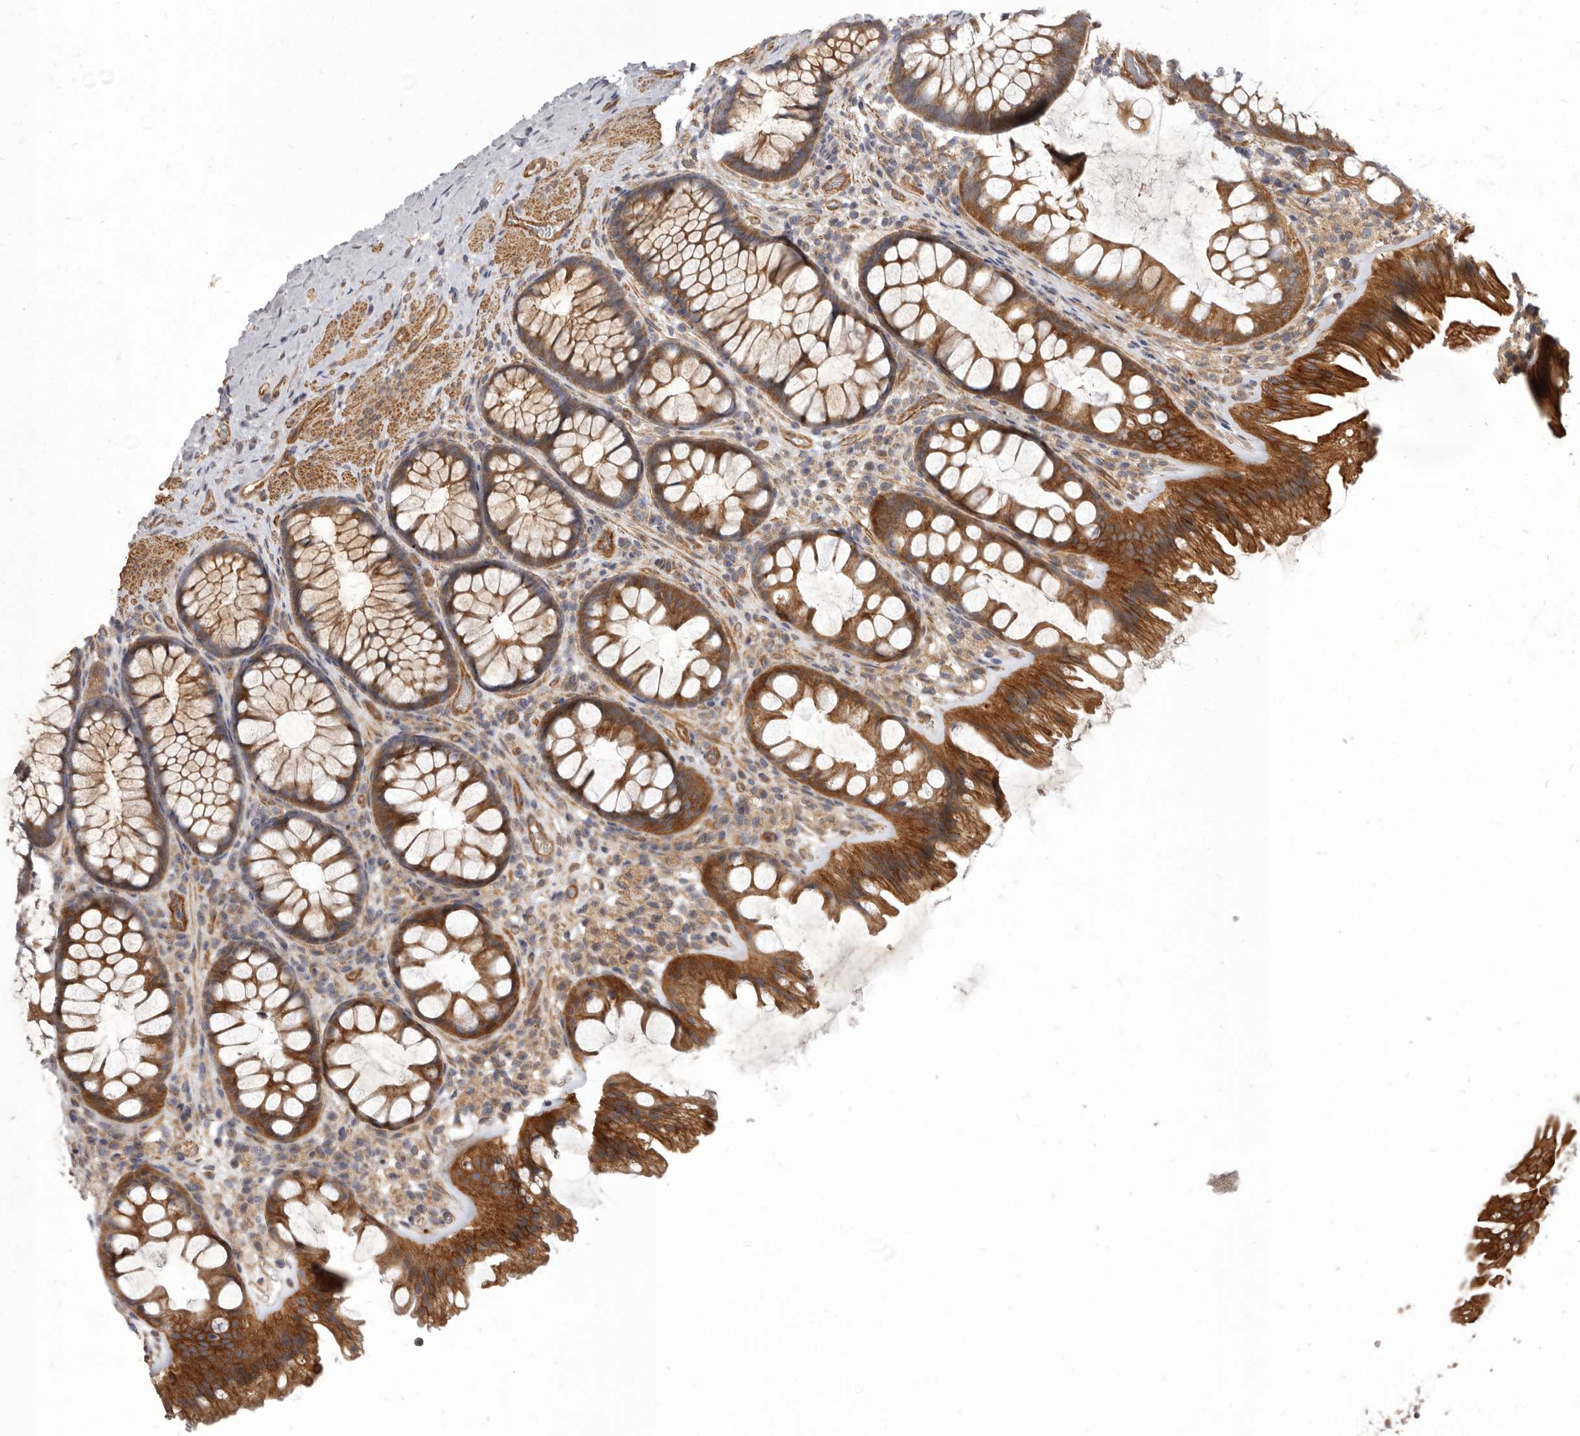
{"staining": {"intensity": "moderate", "quantity": ">75%", "location": "cytoplasmic/membranous"}, "tissue": "colon", "cell_type": "Endothelial cells", "image_type": "normal", "snomed": [{"axis": "morphology", "description": "Normal tissue, NOS"}, {"axis": "topography", "description": "Colon"}], "caption": "Moderate cytoplasmic/membranous staining is seen in approximately >75% of endothelial cells in benign colon.", "gene": "VPS45", "patient": {"sex": "female", "age": 62}}